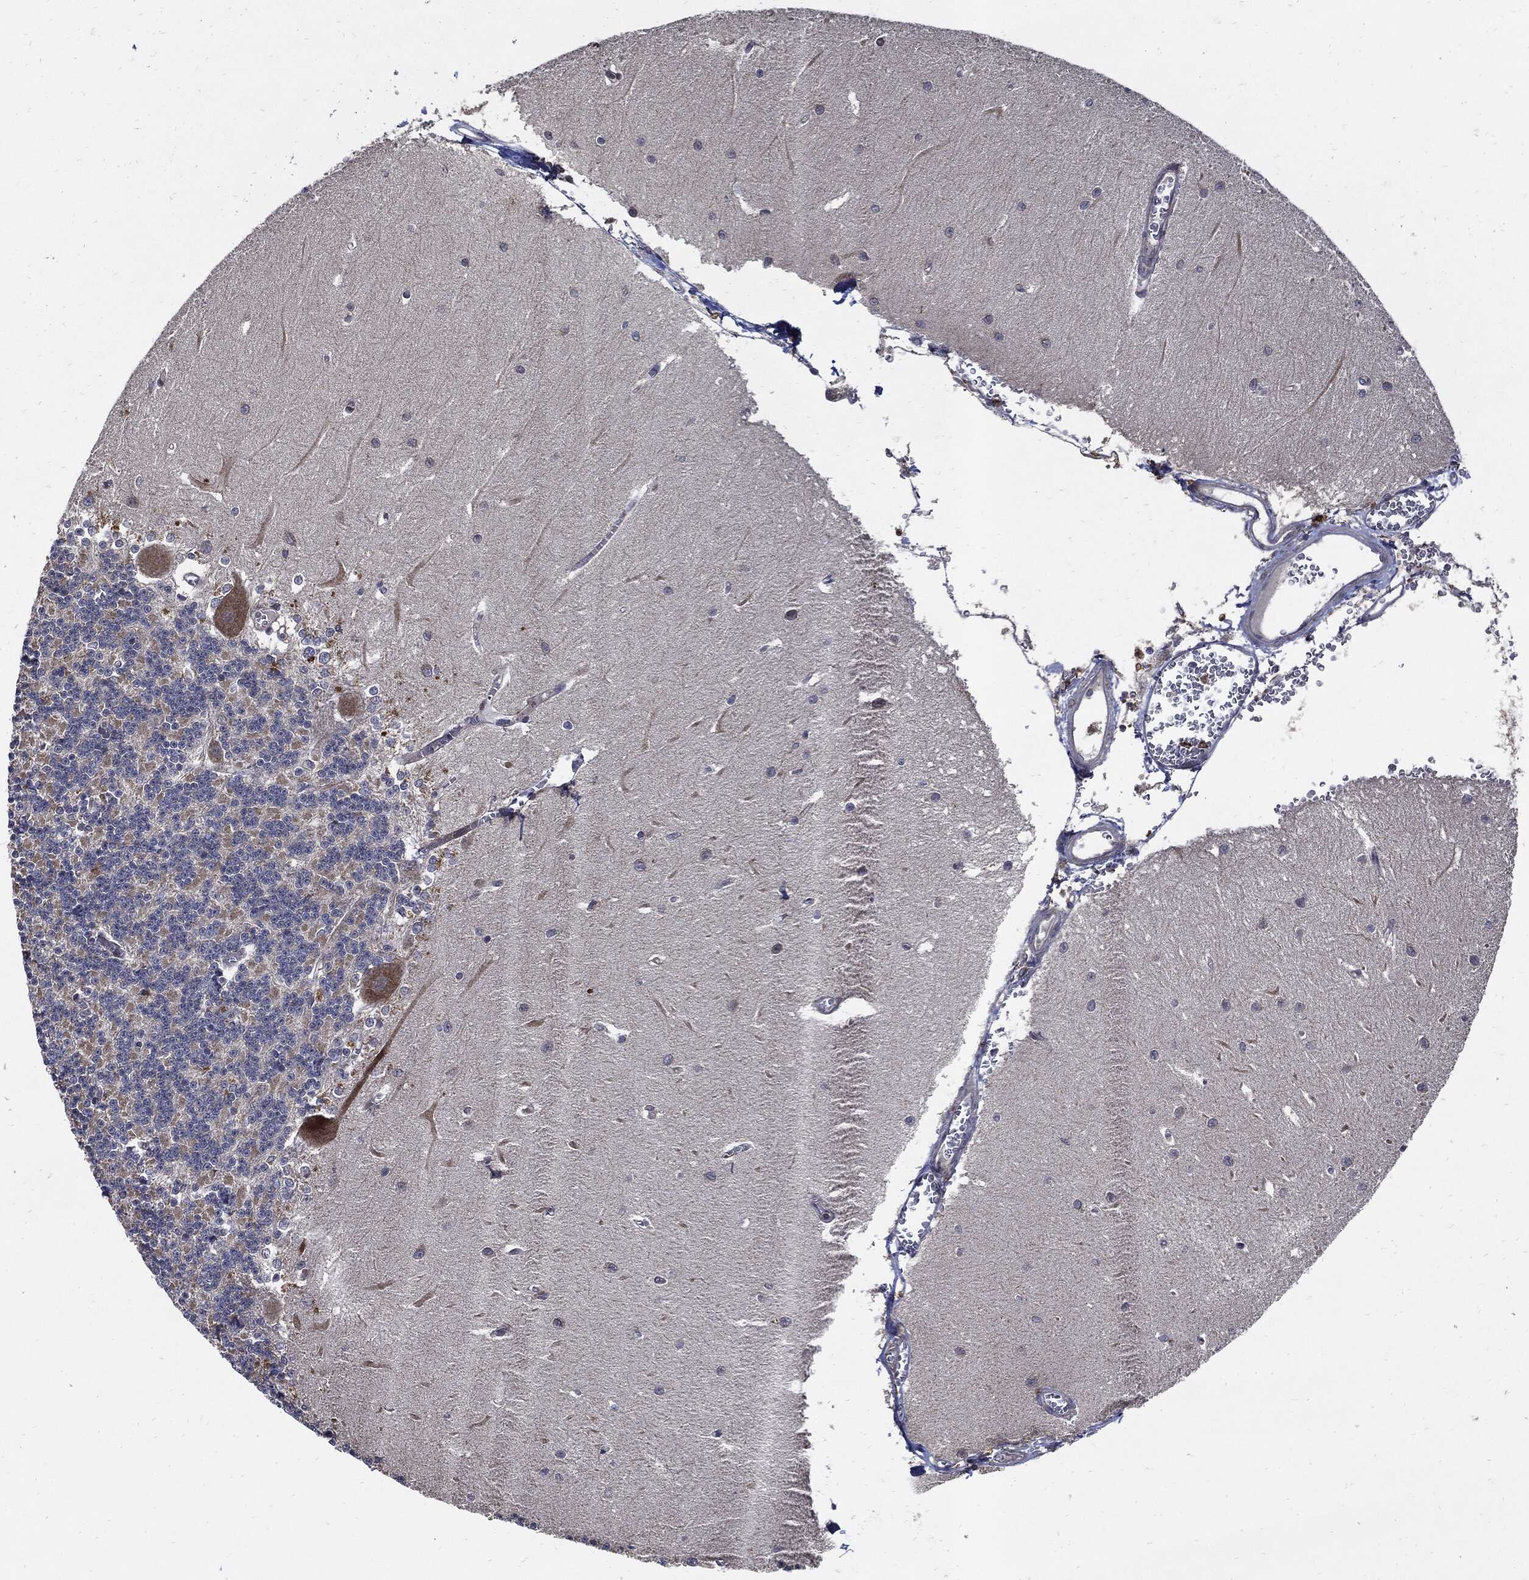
{"staining": {"intensity": "negative", "quantity": "none", "location": "none"}, "tissue": "cerebellum", "cell_type": "Cells in granular layer", "image_type": "normal", "snomed": [{"axis": "morphology", "description": "Normal tissue, NOS"}, {"axis": "topography", "description": "Cerebellum"}], "caption": "The IHC micrograph has no significant expression in cells in granular layer of cerebellum. (Stains: DAB (3,3'-diaminobenzidine) IHC with hematoxylin counter stain, Microscopy: brightfield microscopy at high magnification).", "gene": "SLC31A2", "patient": {"sex": "male", "age": 37}}